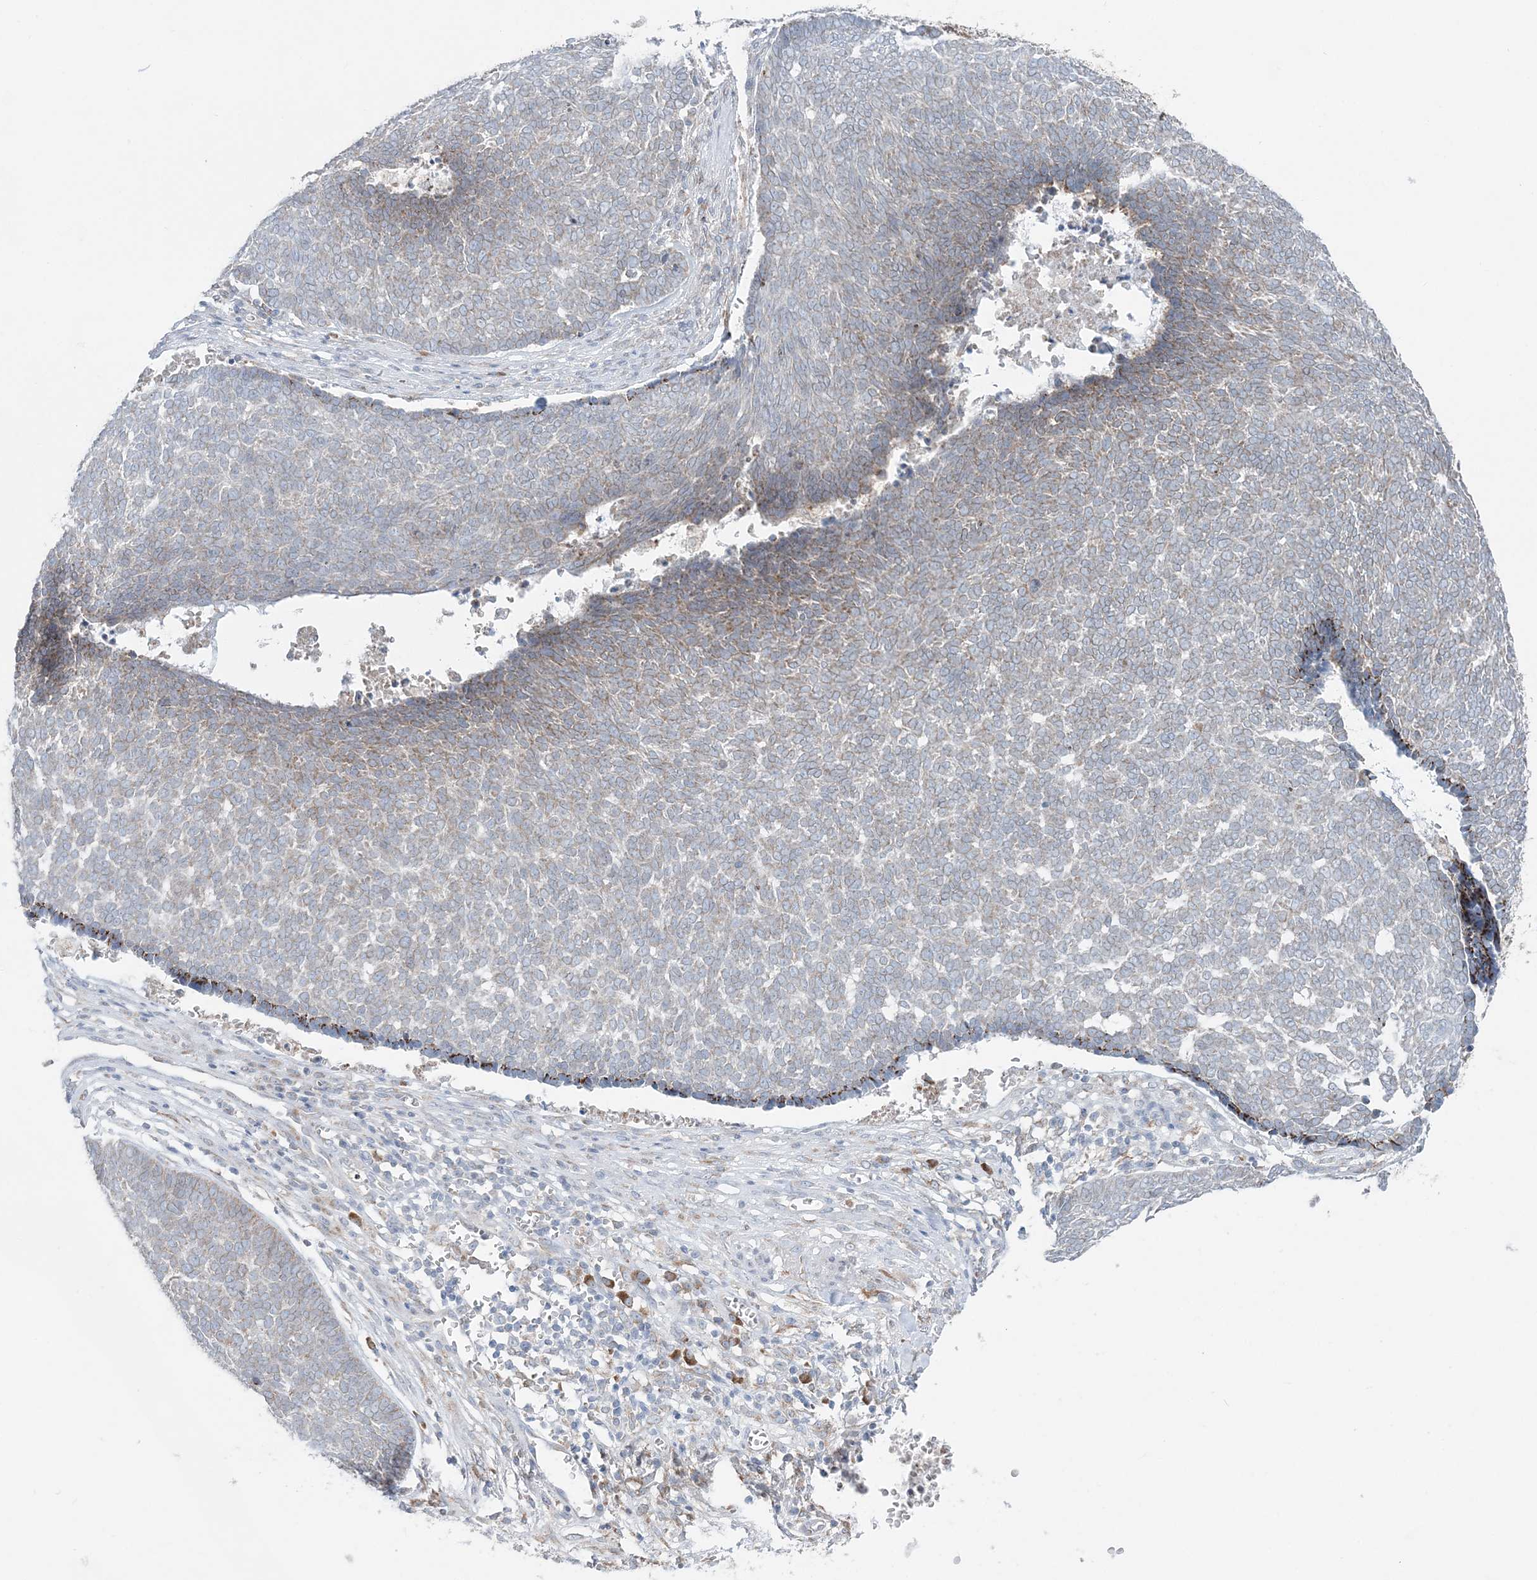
{"staining": {"intensity": "weak", "quantity": "<25%", "location": "cytoplasmic/membranous"}, "tissue": "skin cancer", "cell_type": "Tumor cells", "image_type": "cancer", "snomed": [{"axis": "morphology", "description": "Basal cell carcinoma"}, {"axis": "topography", "description": "Skin"}], "caption": "Tumor cells show no significant expression in skin cancer.", "gene": "TMED10", "patient": {"sex": "male", "age": 84}}